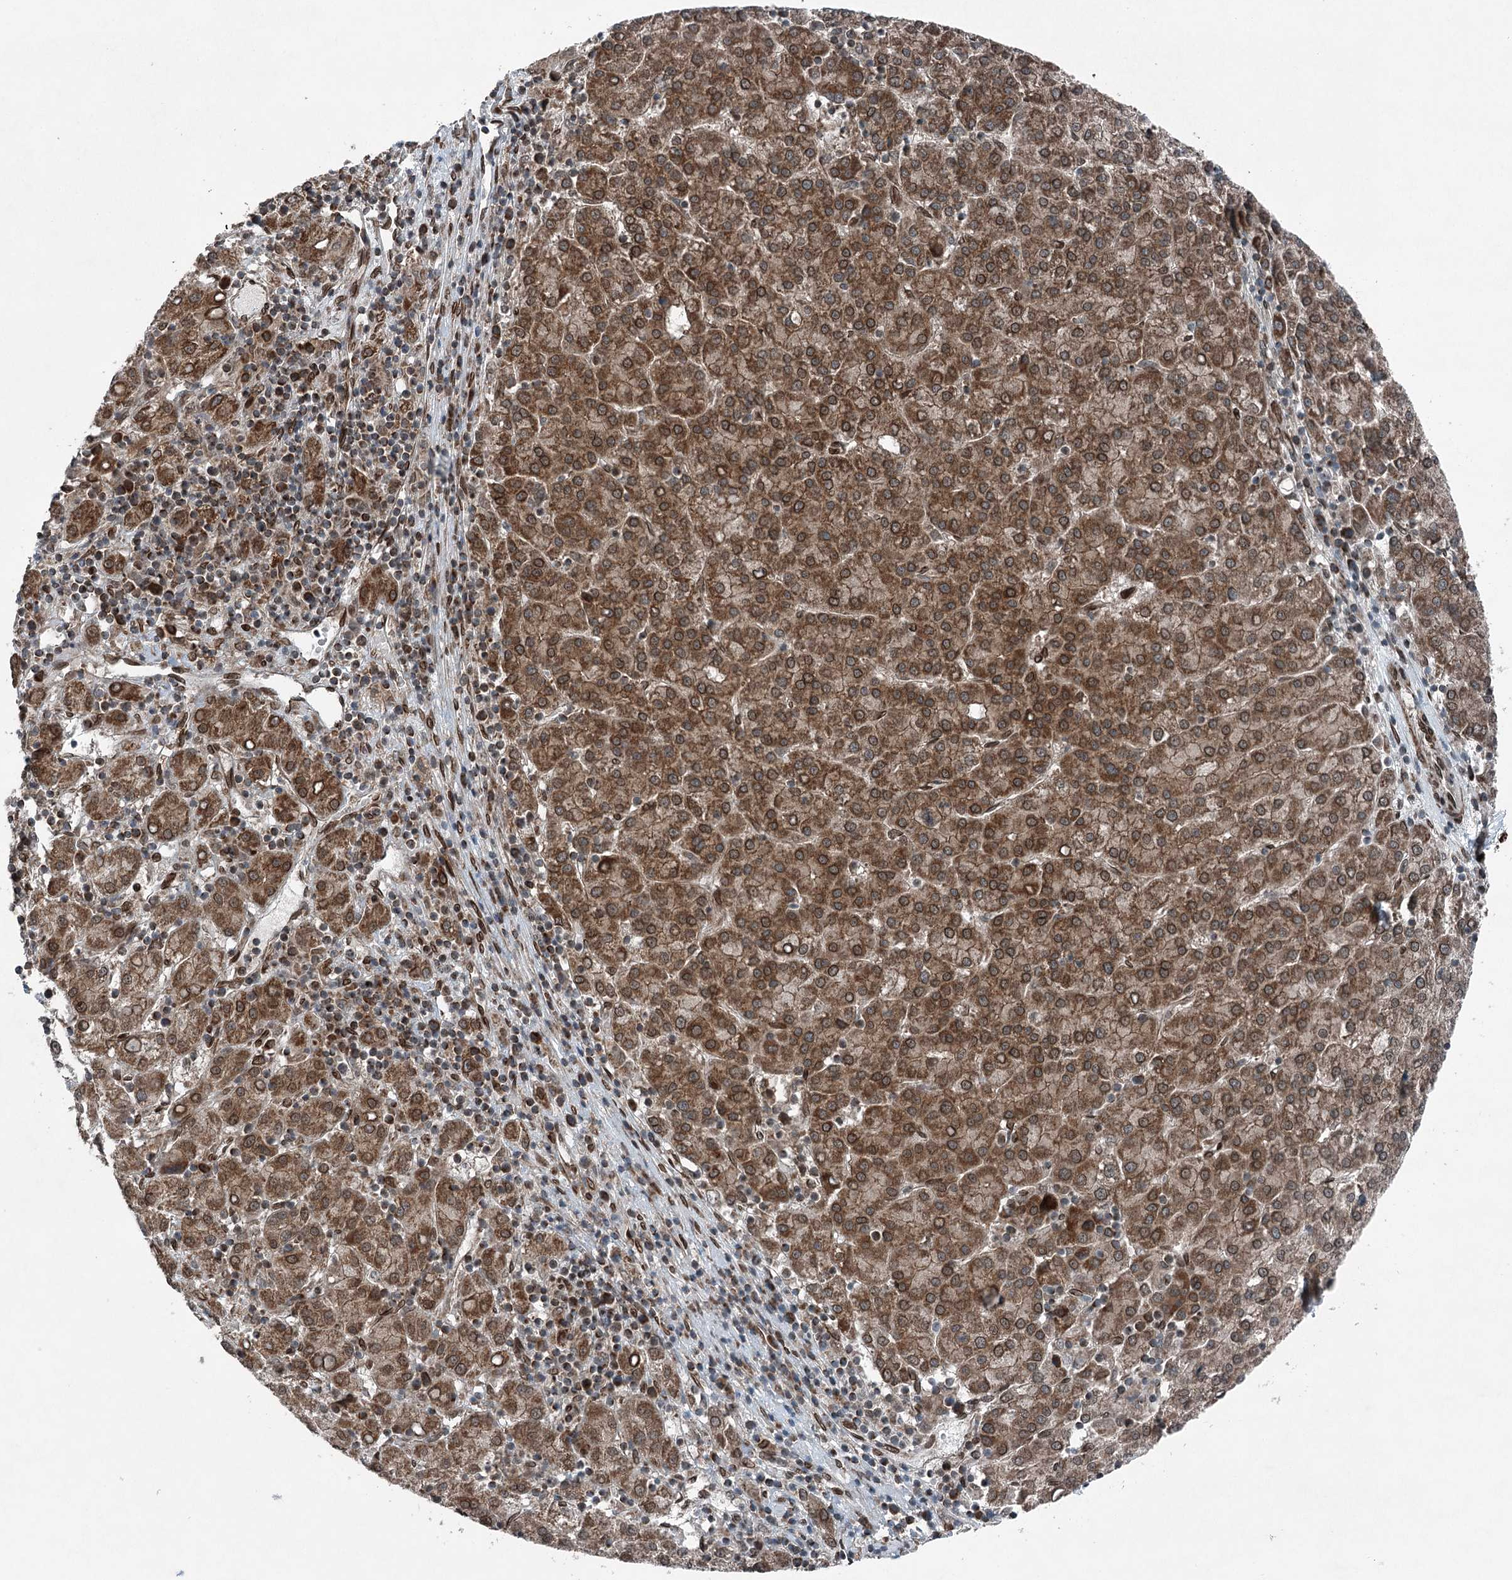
{"staining": {"intensity": "strong", "quantity": ">75%", "location": "cytoplasmic/membranous"}, "tissue": "liver cancer", "cell_type": "Tumor cells", "image_type": "cancer", "snomed": [{"axis": "morphology", "description": "Carcinoma, Hepatocellular, NOS"}, {"axis": "topography", "description": "Liver"}], "caption": "Protein staining reveals strong cytoplasmic/membranous staining in approximately >75% of tumor cells in liver cancer (hepatocellular carcinoma). (DAB (3,3'-diaminobenzidine) IHC, brown staining for protein, blue staining for nuclei).", "gene": "BCKDHA", "patient": {"sex": "female", "age": 58}}